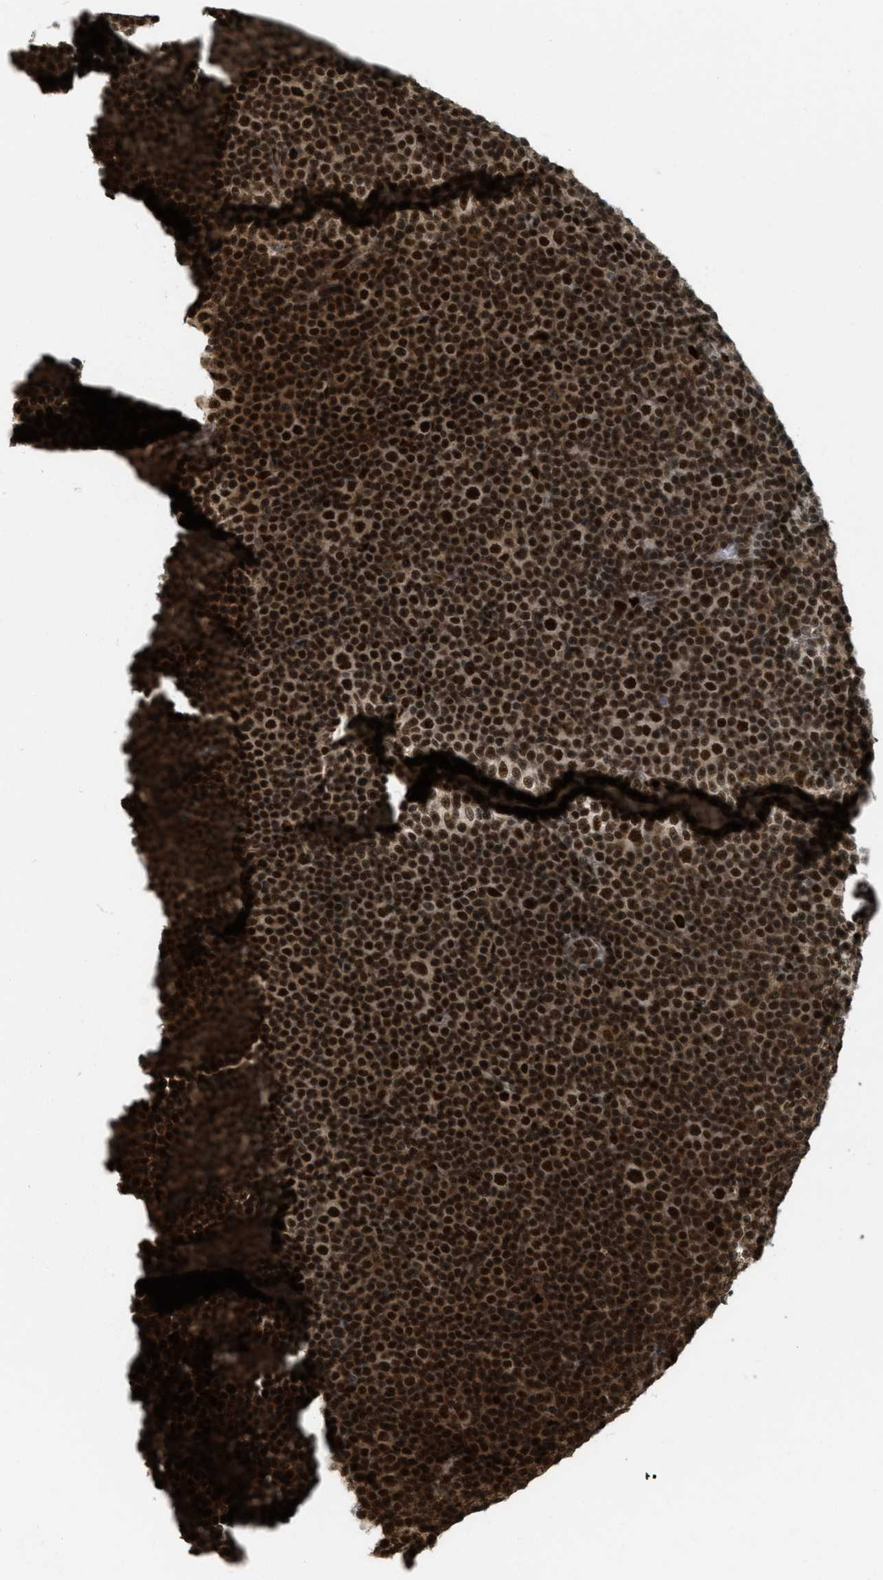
{"staining": {"intensity": "strong", "quantity": ">75%", "location": "cytoplasmic/membranous,nuclear"}, "tissue": "lymphoma", "cell_type": "Tumor cells", "image_type": "cancer", "snomed": [{"axis": "morphology", "description": "Malignant lymphoma, non-Hodgkin's type, Low grade"}, {"axis": "topography", "description": "Lymph node"}], "caption": "Immunohistochemical staining of human malignant lymphoma, non-Hodgkin's type (low-grade) demonstrates high levels of strong cytoplasmic/membranous and nuclear protein expression in approximately >75% of tumor cells.", "gene": "TLK1", "patient": {"sex": "female", "age": 67}}